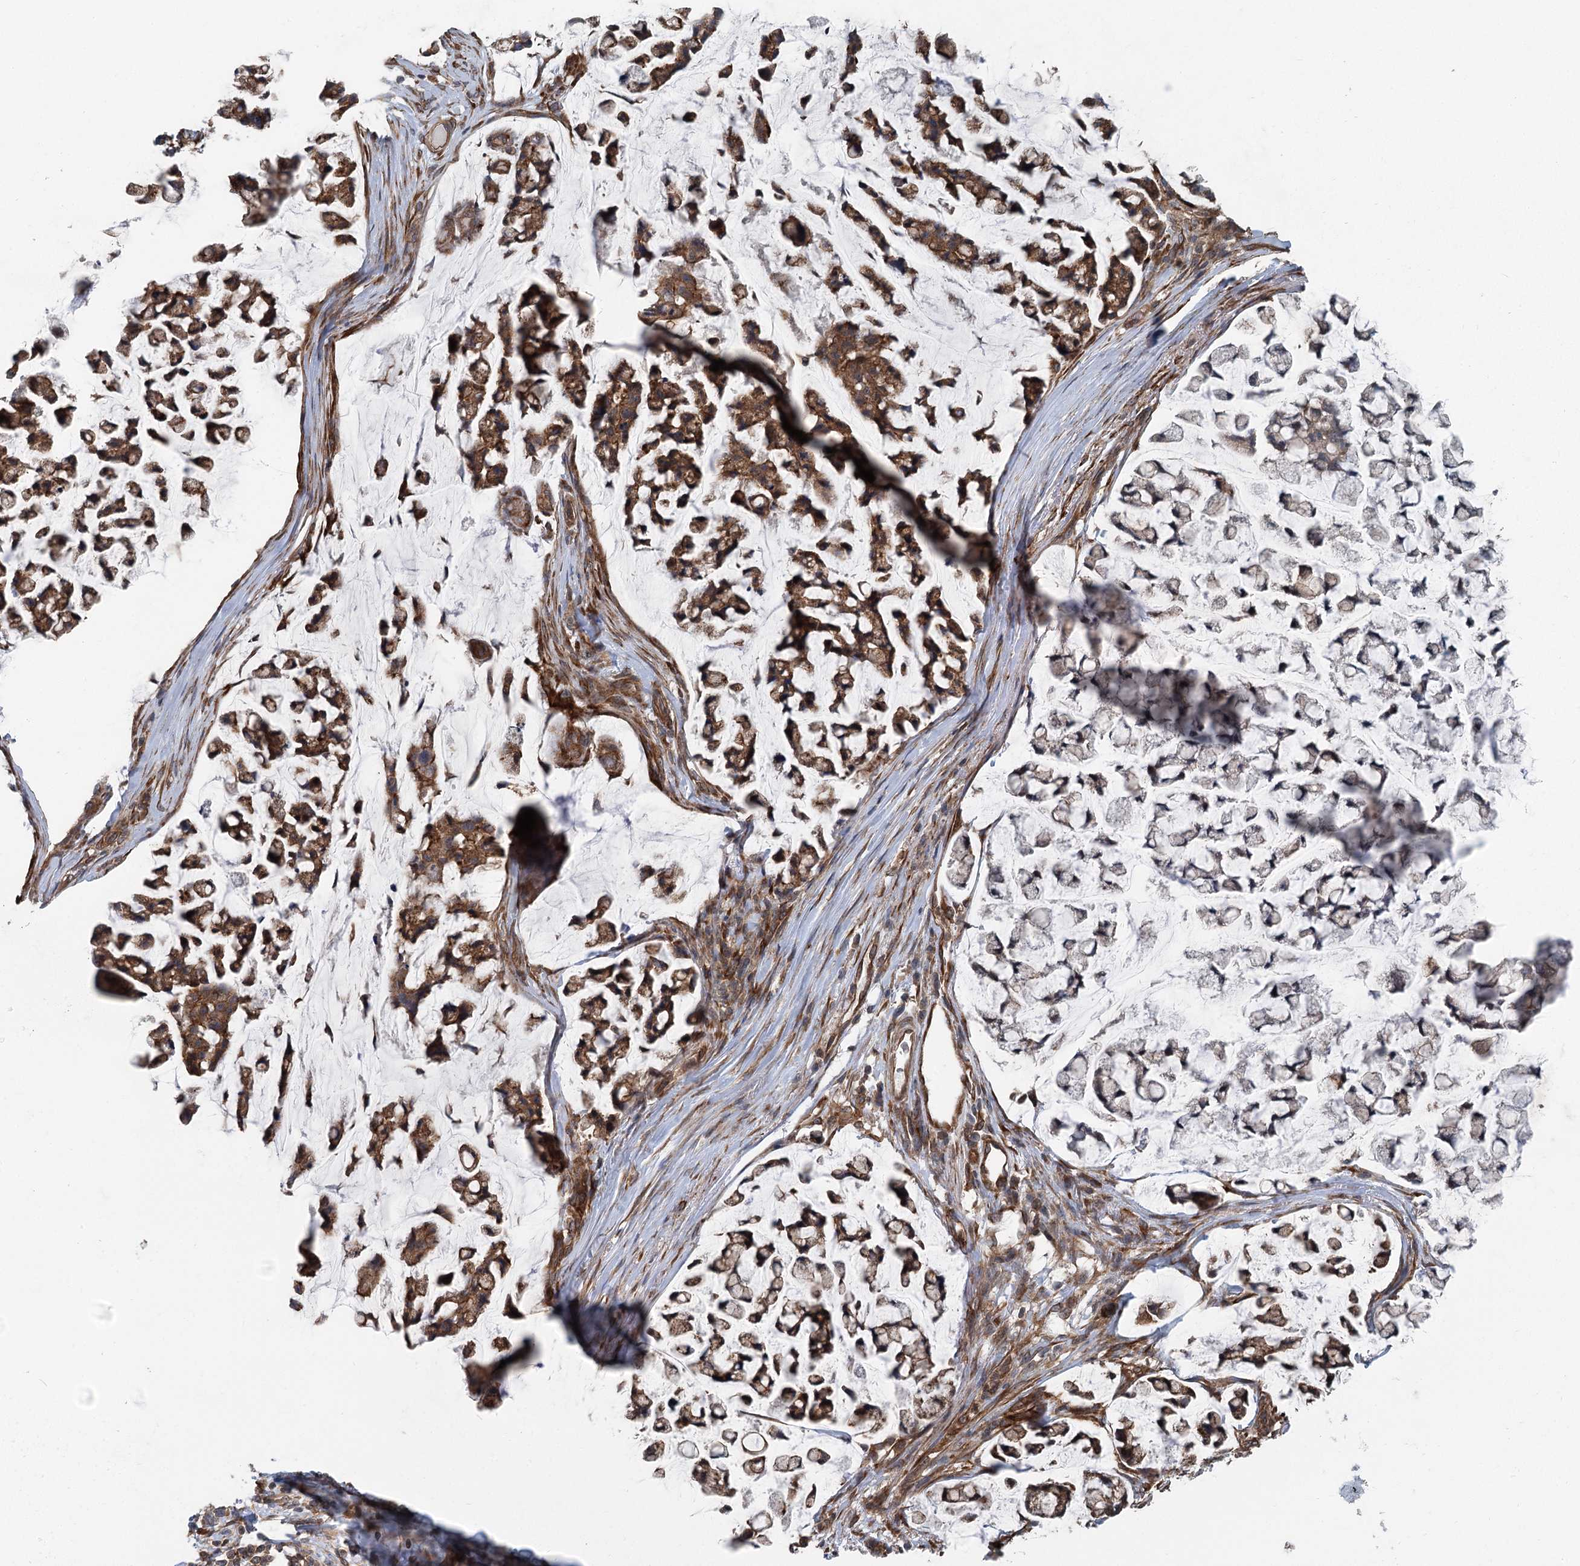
{"staining": {"intensity": "moderate", "quantity": ">75%", "location": "cytoplasmic/membranous"}, "tissue": "stomach cancer", "cell_type": "Tumor cells", "image_type": "cancer", "snomed": [{"axis": "morphology", "description": "Adenocarcinoma, NOS"}, {"axis": "topography", "description": "Stomach, lower"}], "caption": "Stomach cancer tissue demonstrates moderate cytoplasmic/membranous expression in approximately >75% of tumor cells", "gene": "IQSEC1", "patient": {"sex": "male", "age": 67}}